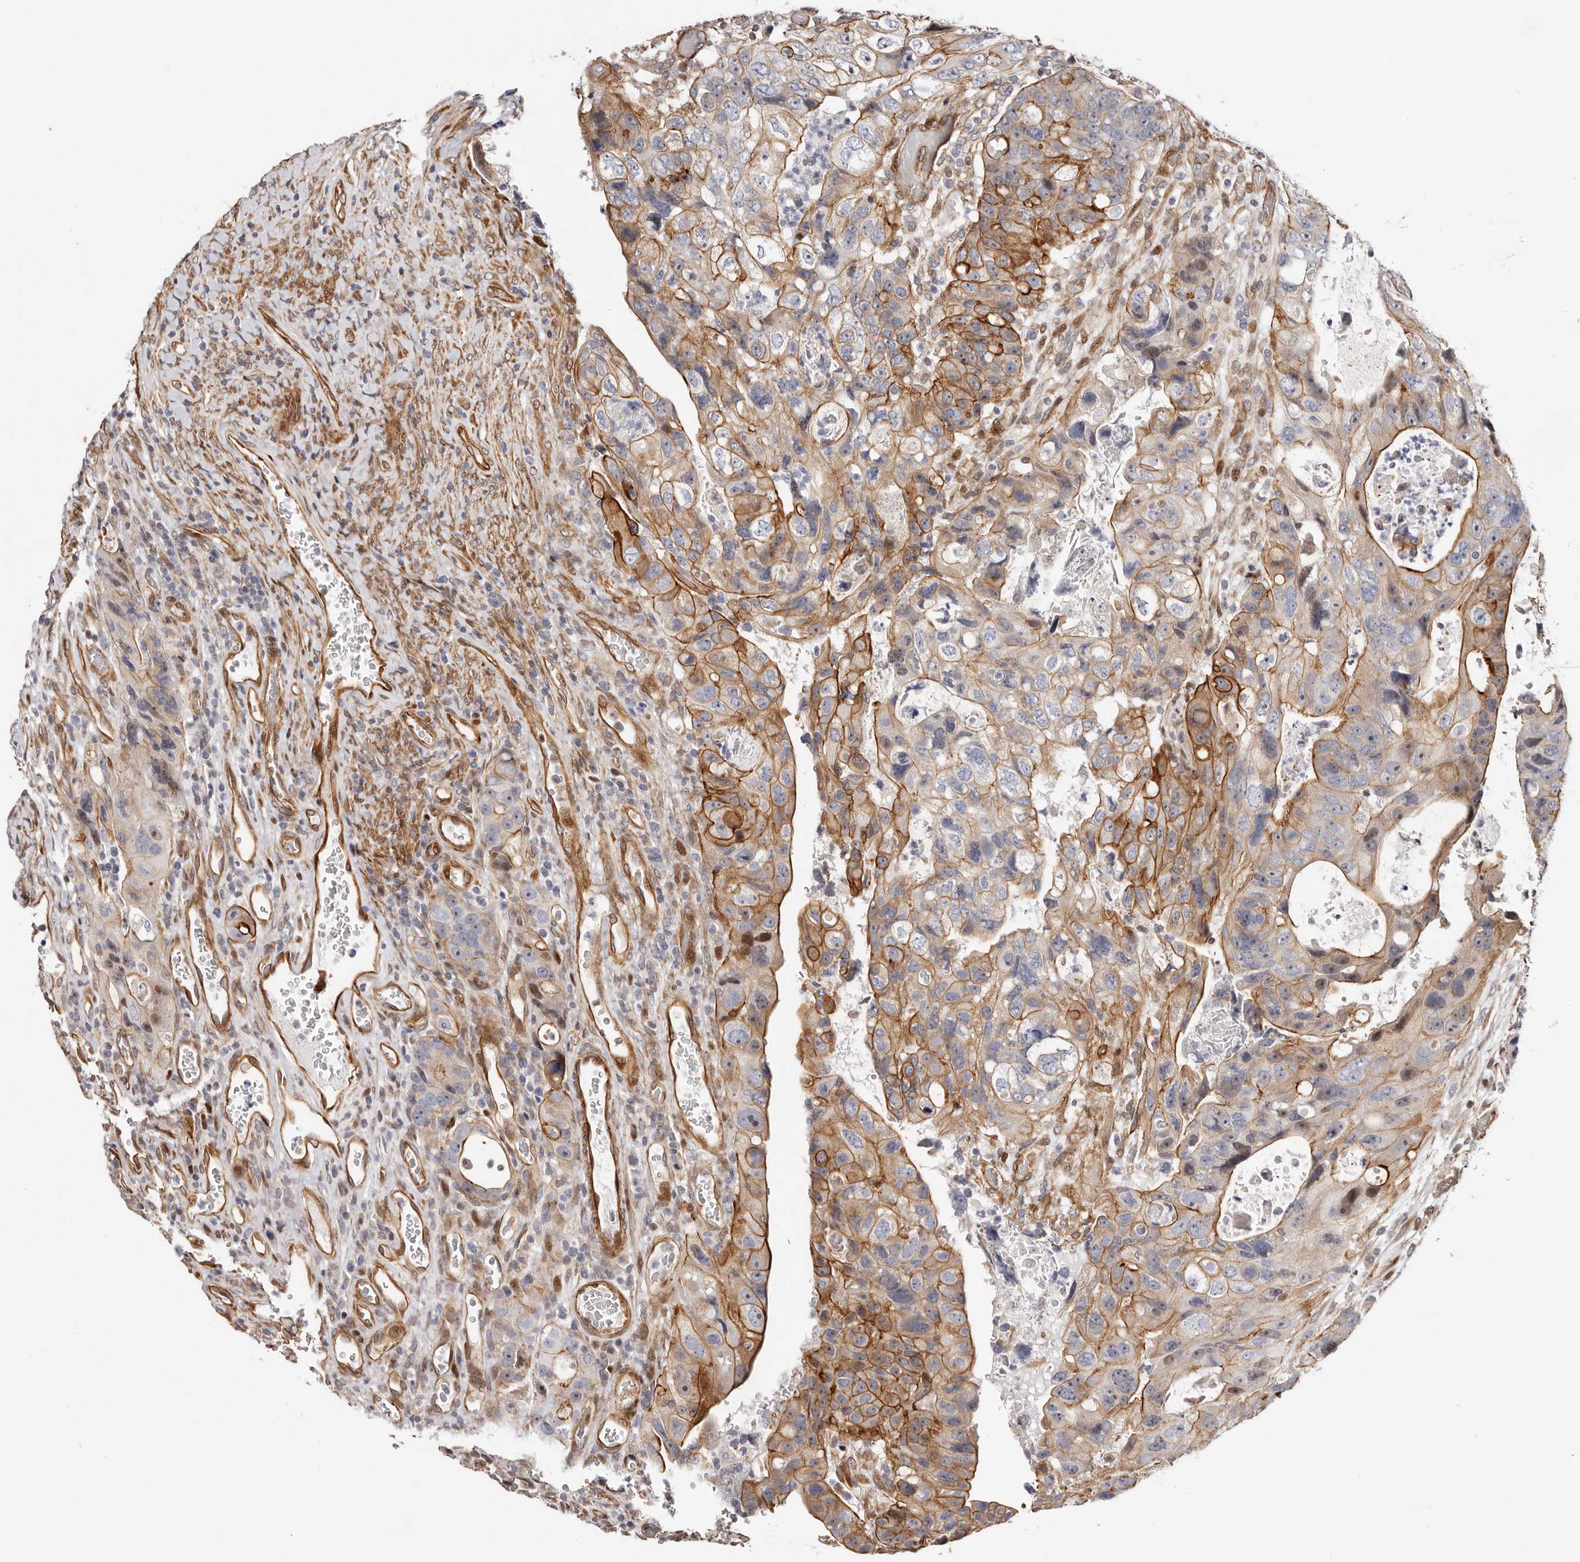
{"staining": {"intensity": "strong", "quantity": "<25%", "location": "cytoplasmic/membranous"}, "tissue": "colorectal cancer", "cell_type": "Tumor cells", "image_type": "cancer", "snomed": [{"axis": "morphology", "description": "Adenocarcinoma, NOS"}, {"axis": "topography", "description": "Rectum"}], "caption": "An immunohistochemistry histopathology image of tumor tissue is shown. Protein staining in brown labels strong cytoplasmic/membranous positivity in colorectal cancer (adenocarcinoma) within tumor cells.", "gene": "EPHX3", "patient": {"sex": "male", "age": 59}}